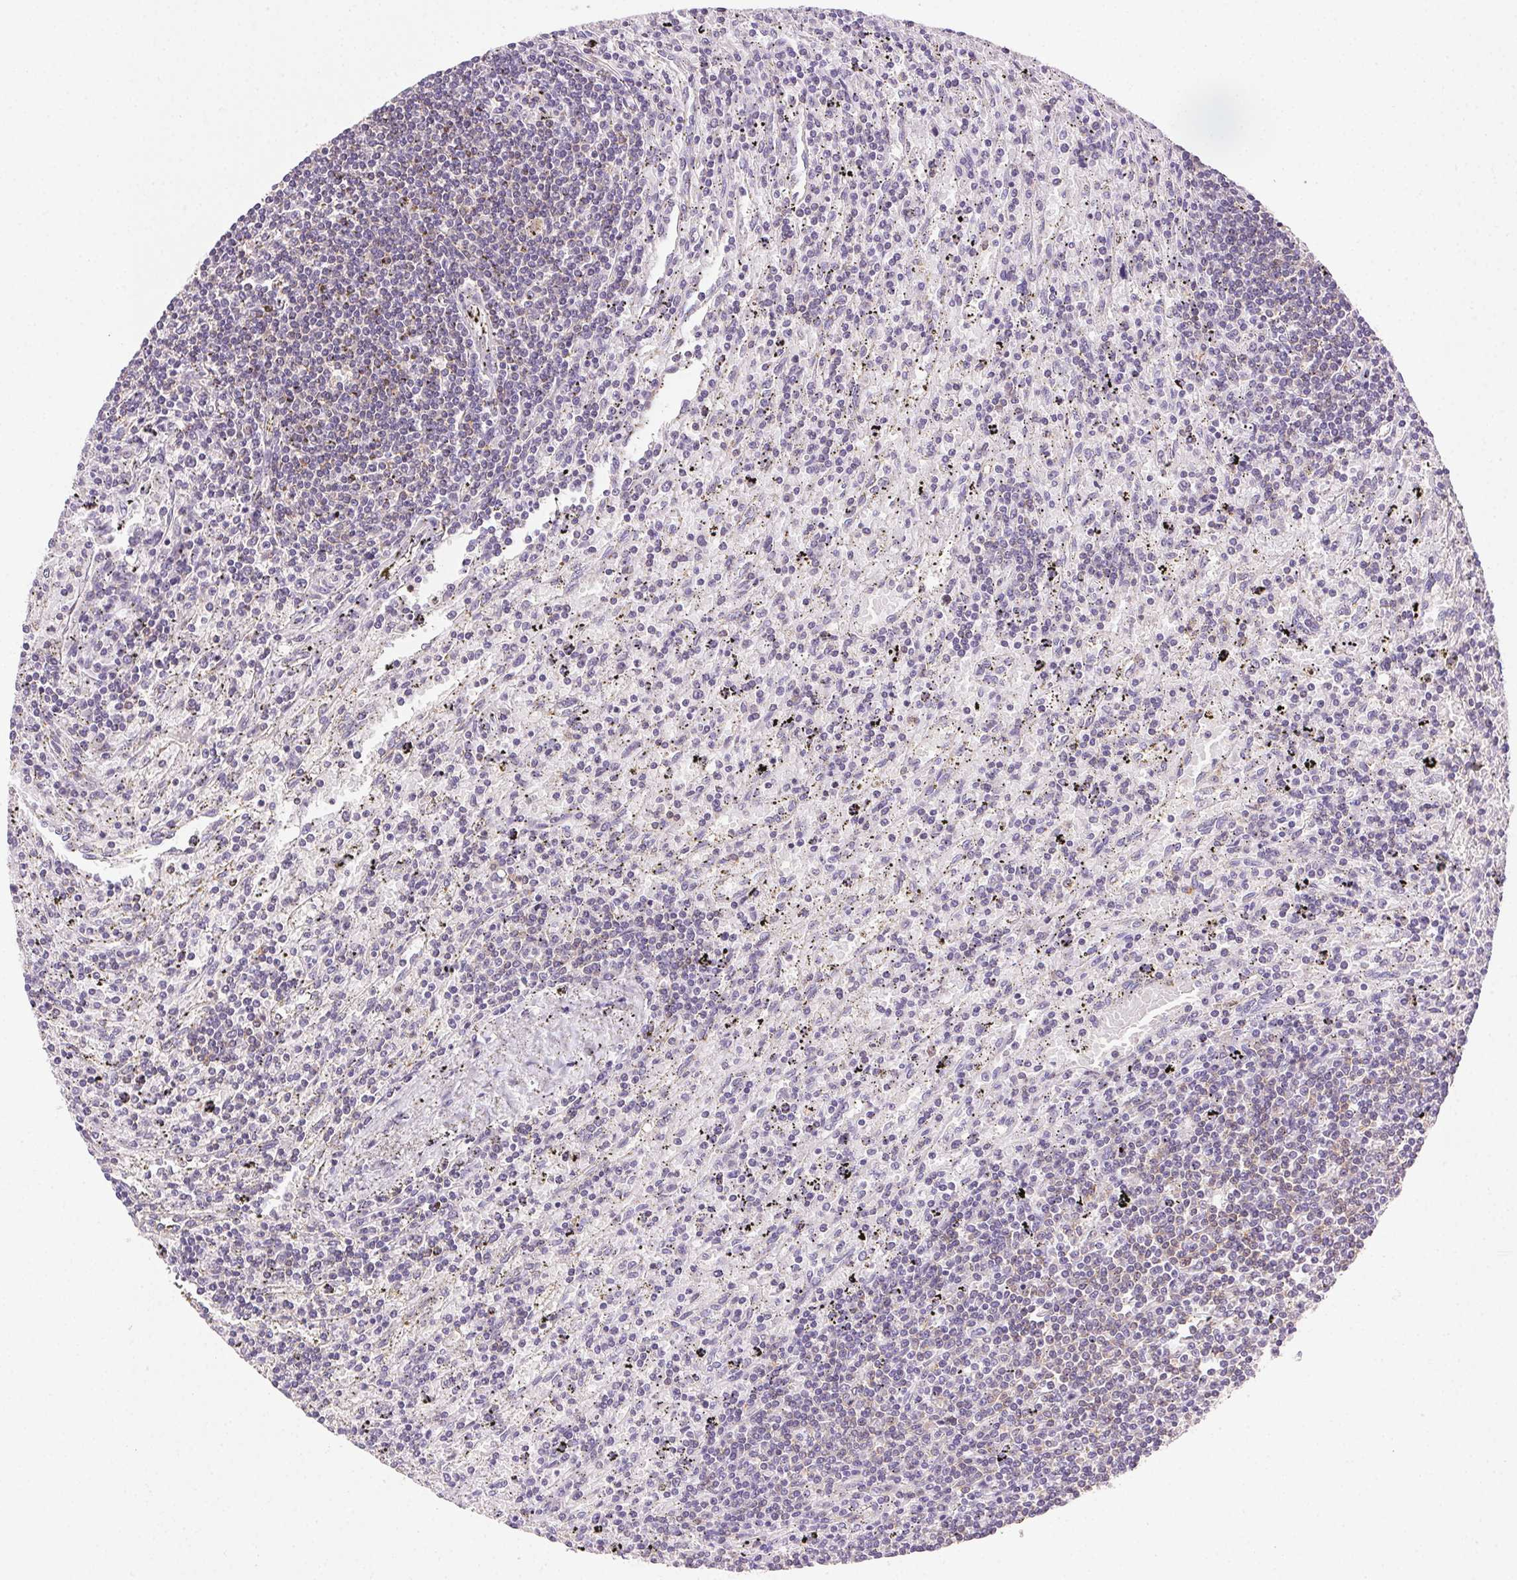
{"staining": {"intensity": "negative", "quantity": "none", "location": "none"}, "tissue": "lymphoma", "cell_type": "Tumor cells", "image_type": "cancer", "snomed": [{"axis": "morphology", "description": "Malignant lymphoma, non-Hodgkin's type, Low grade"}, {"axis": "topography", "description": "Spleen"}], "caption": "Tumor cells show no significant positivity in lymphoma. The staining was performed using DAB to visualize the protein expression in brown, while the nuclei were stained in blue with hematoxylin (Magnification: 20x).", "gene": "AKAP5", "patient": {"sex": "male", "age": 76}}